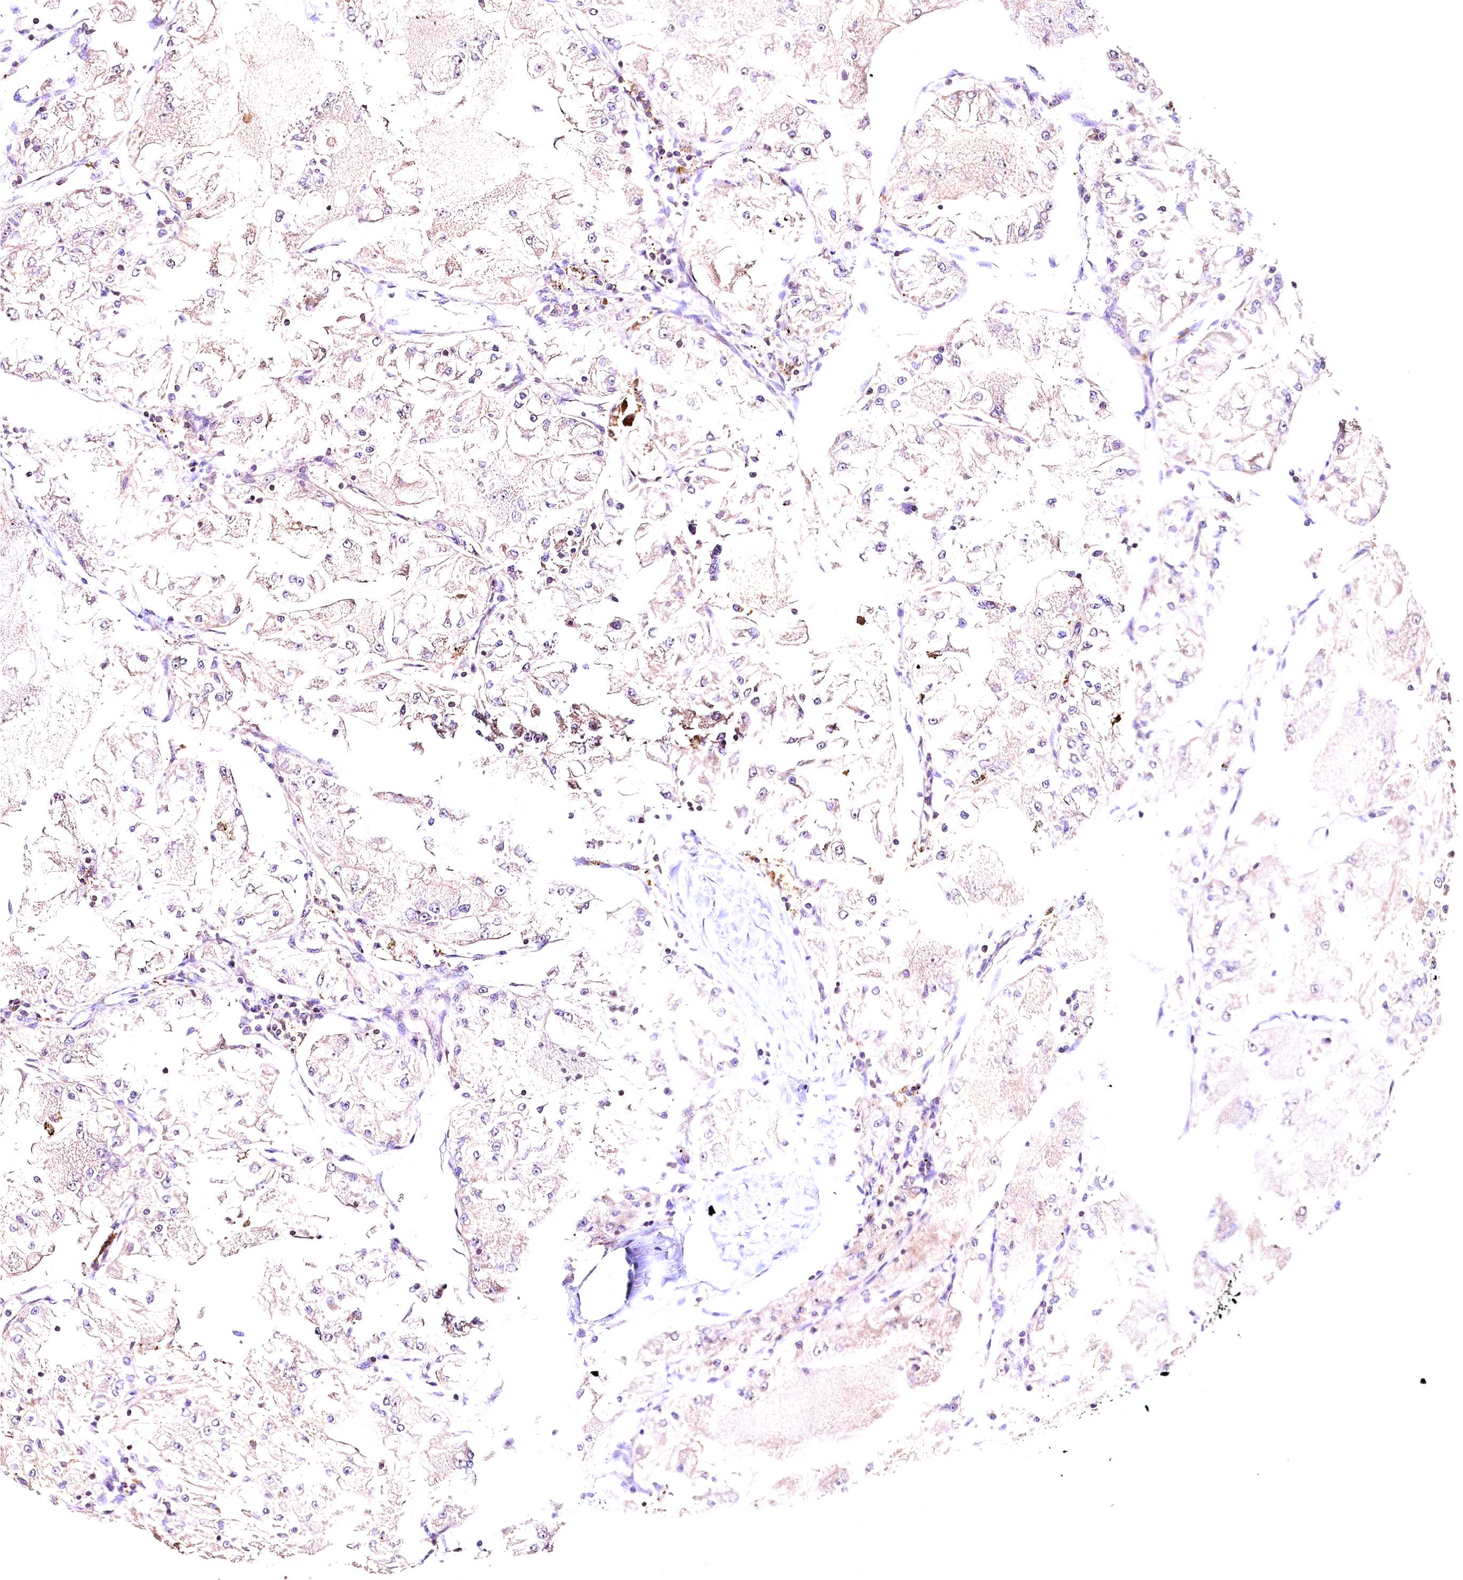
{"staining": {"intensity": "negative", "quantity": "none", "location": "none"}, "tissue": "renal cancer", "cell_type": "Tumor cells", "image_type": "cancer", "snomed": [{"axis": "morphology", "description": "Adenocarcinoma, NOS"}, {"axis": "topography", "description": "Kidney"}], "caption": "Renal adenocarcinoma was stained to show a protein in brown. There is no significant positivity in tumor cells.", "gene": "KPTN", "patient": {"sex": "female", "age": 72}}